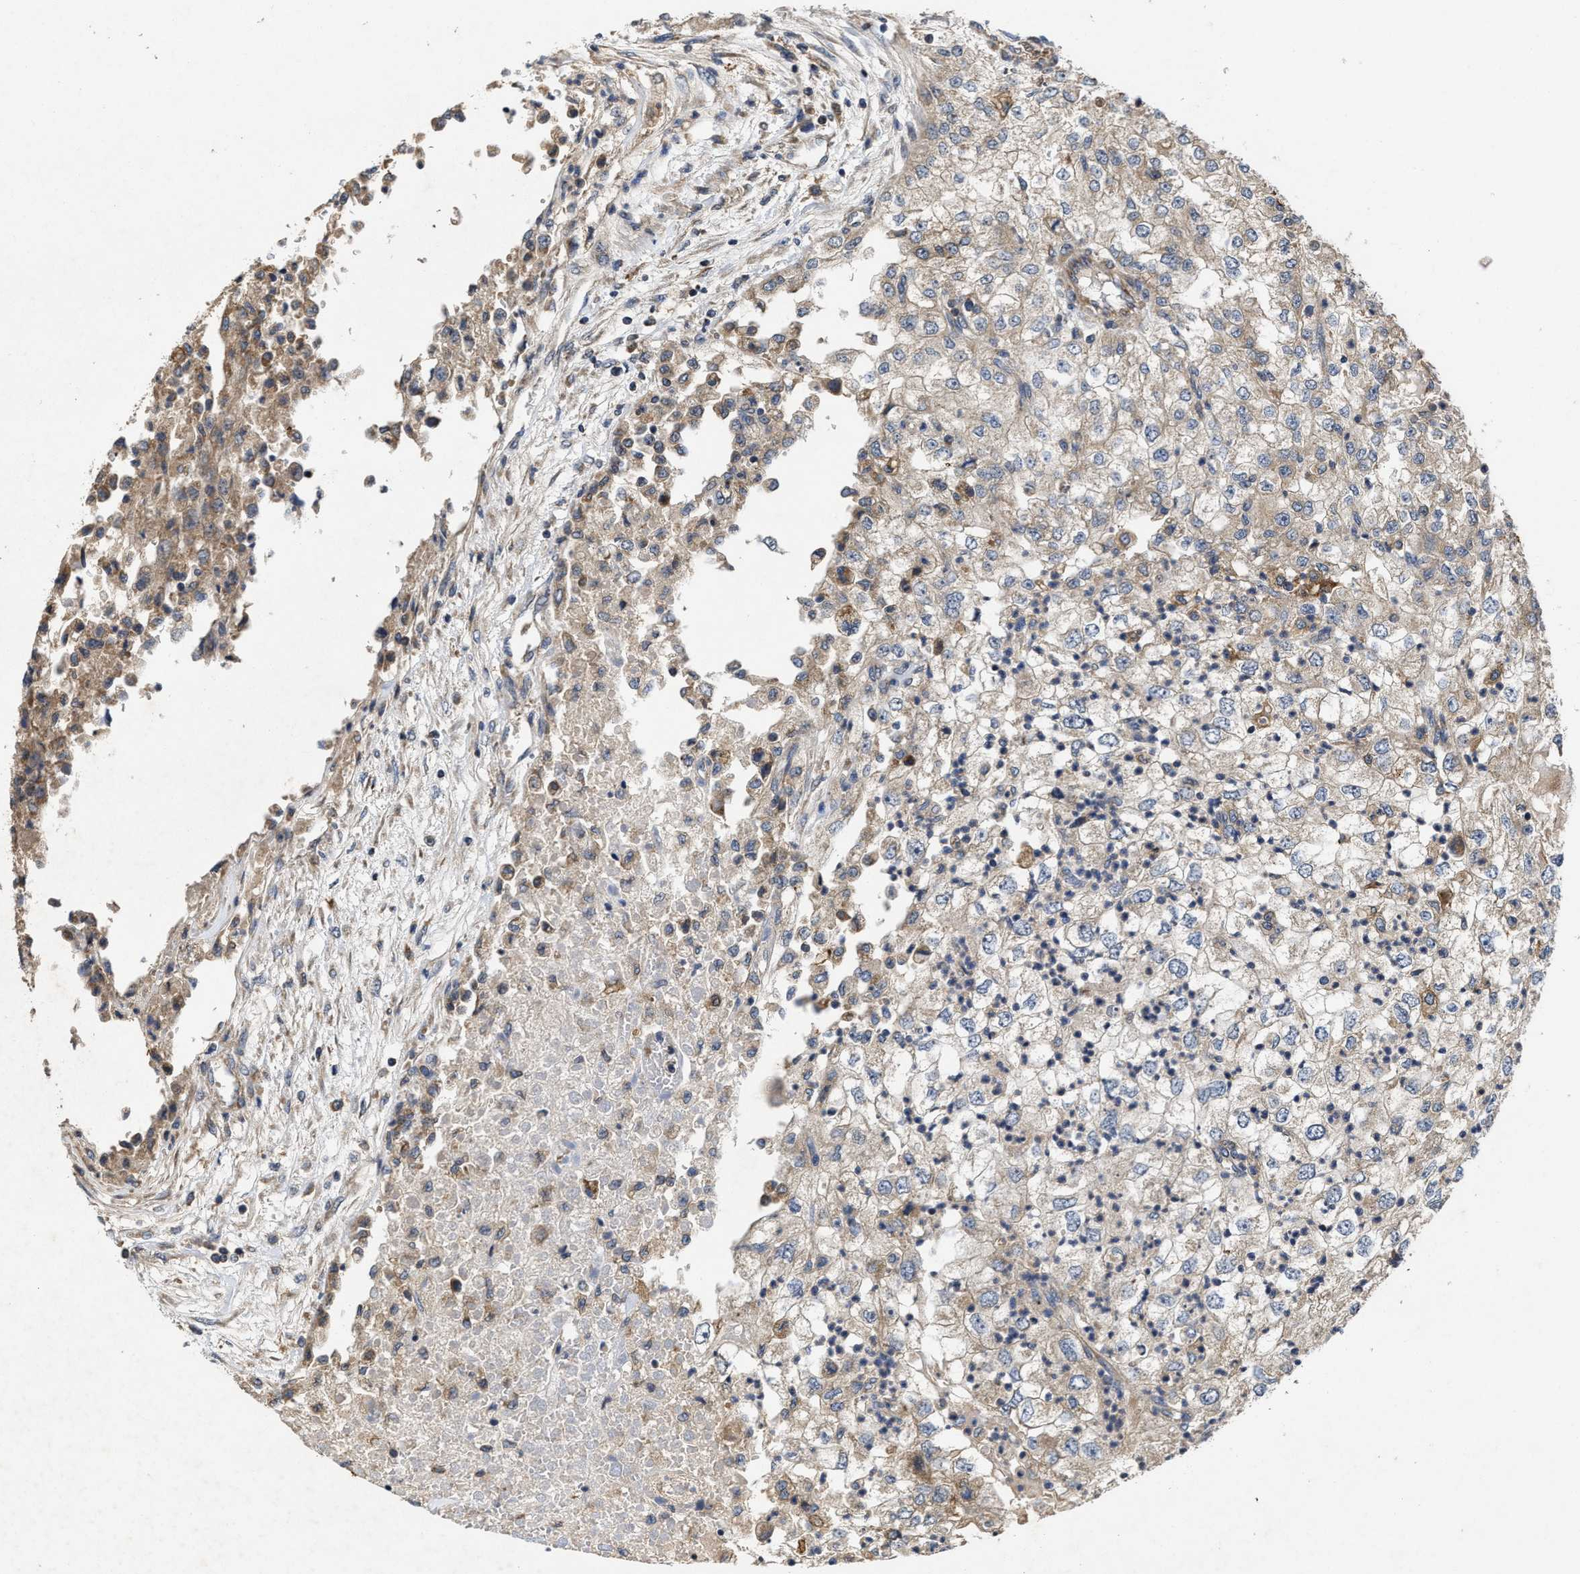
{"staining": {"intensity": "moderate", "quantity": "25%-75%", "location": "cytoplasmic/membranous"}, "tissue": "renal cancer", "cell_type": "Tumor cells", "image_type": "cancer", "snomed": [{"axis": "morphology", "description": "Adenocarcinoma, NOS"}, {"axis": "topography", "description": "Kidney"}], "caption": "Immunohistochemistry micrograph of neoplastic tissue: human renal cancer (adenocarcinoma) stained using immunohistochemistry (IHC) exhibits medium levels of moderate protein expression localized specifically in the cytoplasmic/membranous of tumor cells, appearing as a cytoplasmic/membranous brown color.", "gene": "EFNA4", "patient": {"sex": "female", "age": 54}}